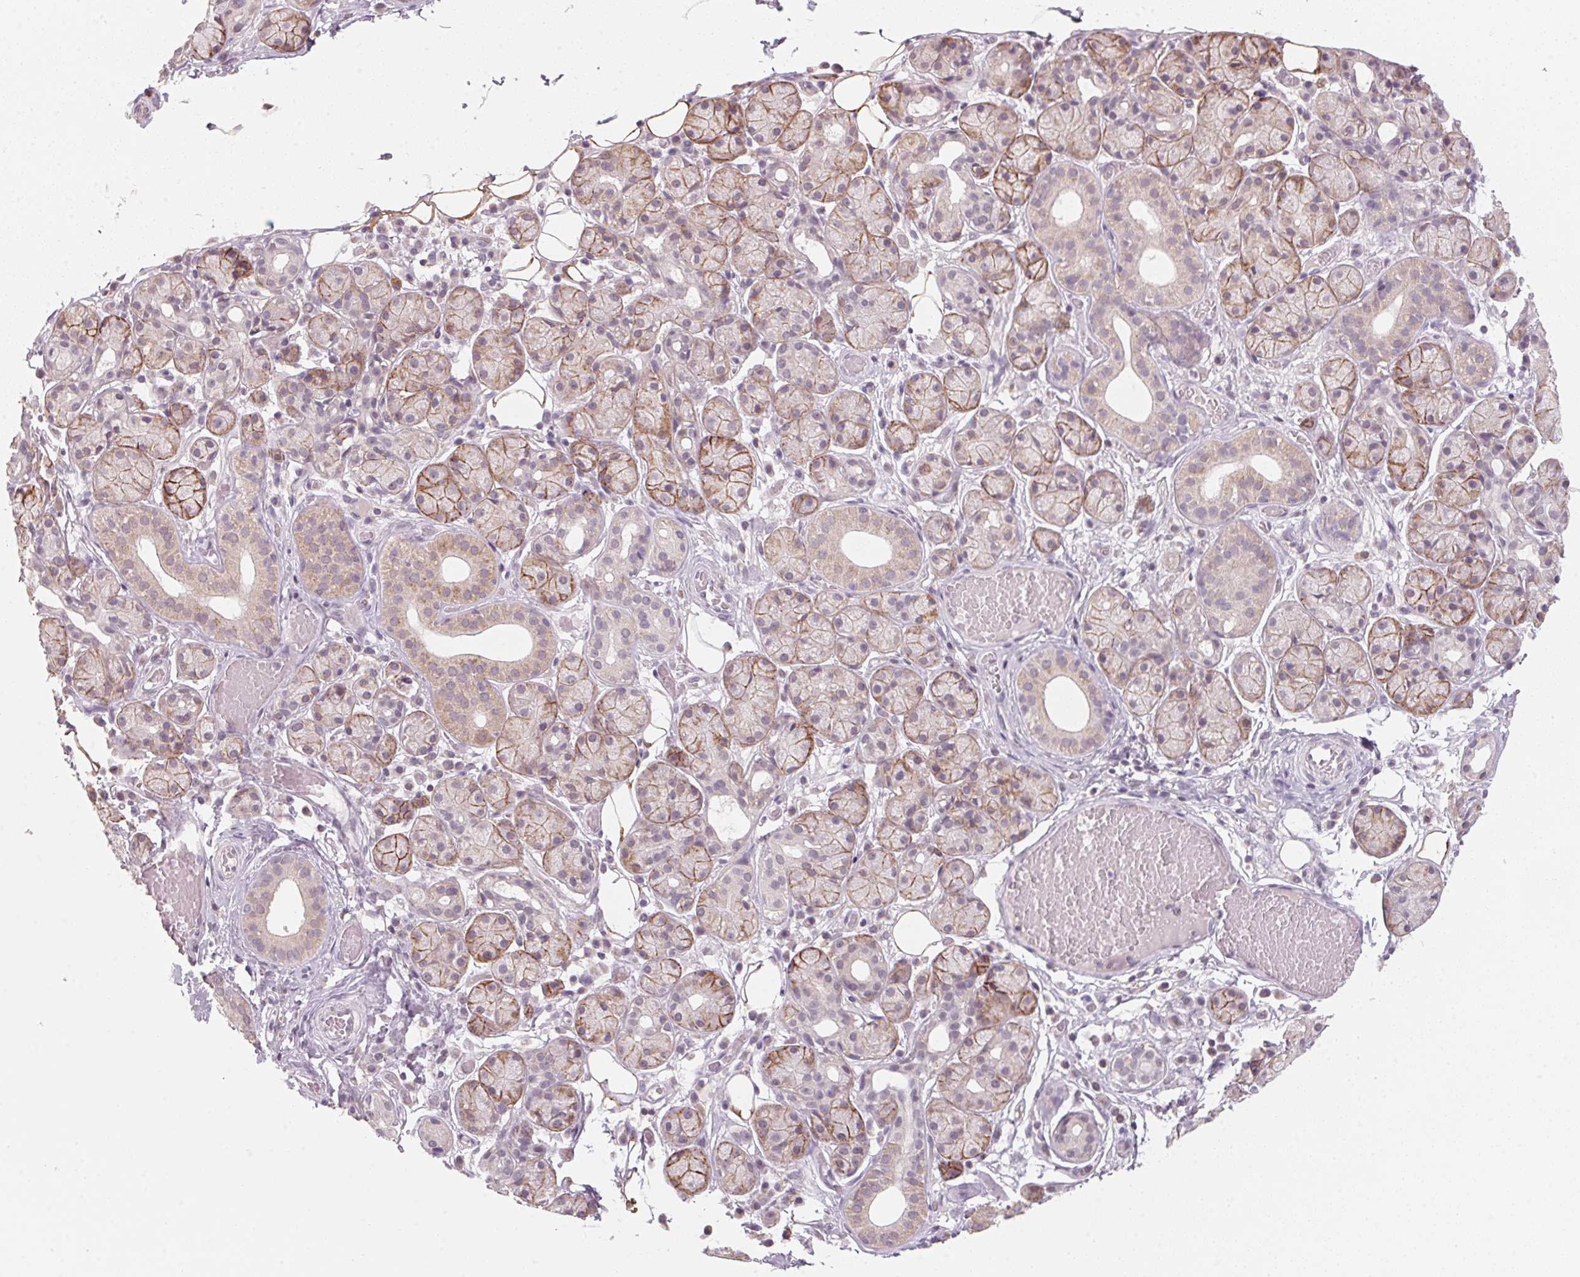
{"staining": {"intensity": "moderate", "quantity": "25%-75%", "location": "cytoplasmic/membranous"}, "tissue": "salivary gland", "cell_type": "Glandular cells", "image_type": "normal", "snomed": [{"axis": "morphology", "description": "Normal tissue, NOS"}, {"axis": "topography", "description": "Salivary gland"}, {"axis": "topography", "description": "Peripheral nerve tissue"}], "caption": "Approximately 25%-75% of glandular cells in benign human salivary gland reveal moderate cytoplasmic/membranous protein staining as visualized by brown immunohistochemical staining.", "gene": "ANKRD31", "patient": {"sex": "male", "age": 71}}